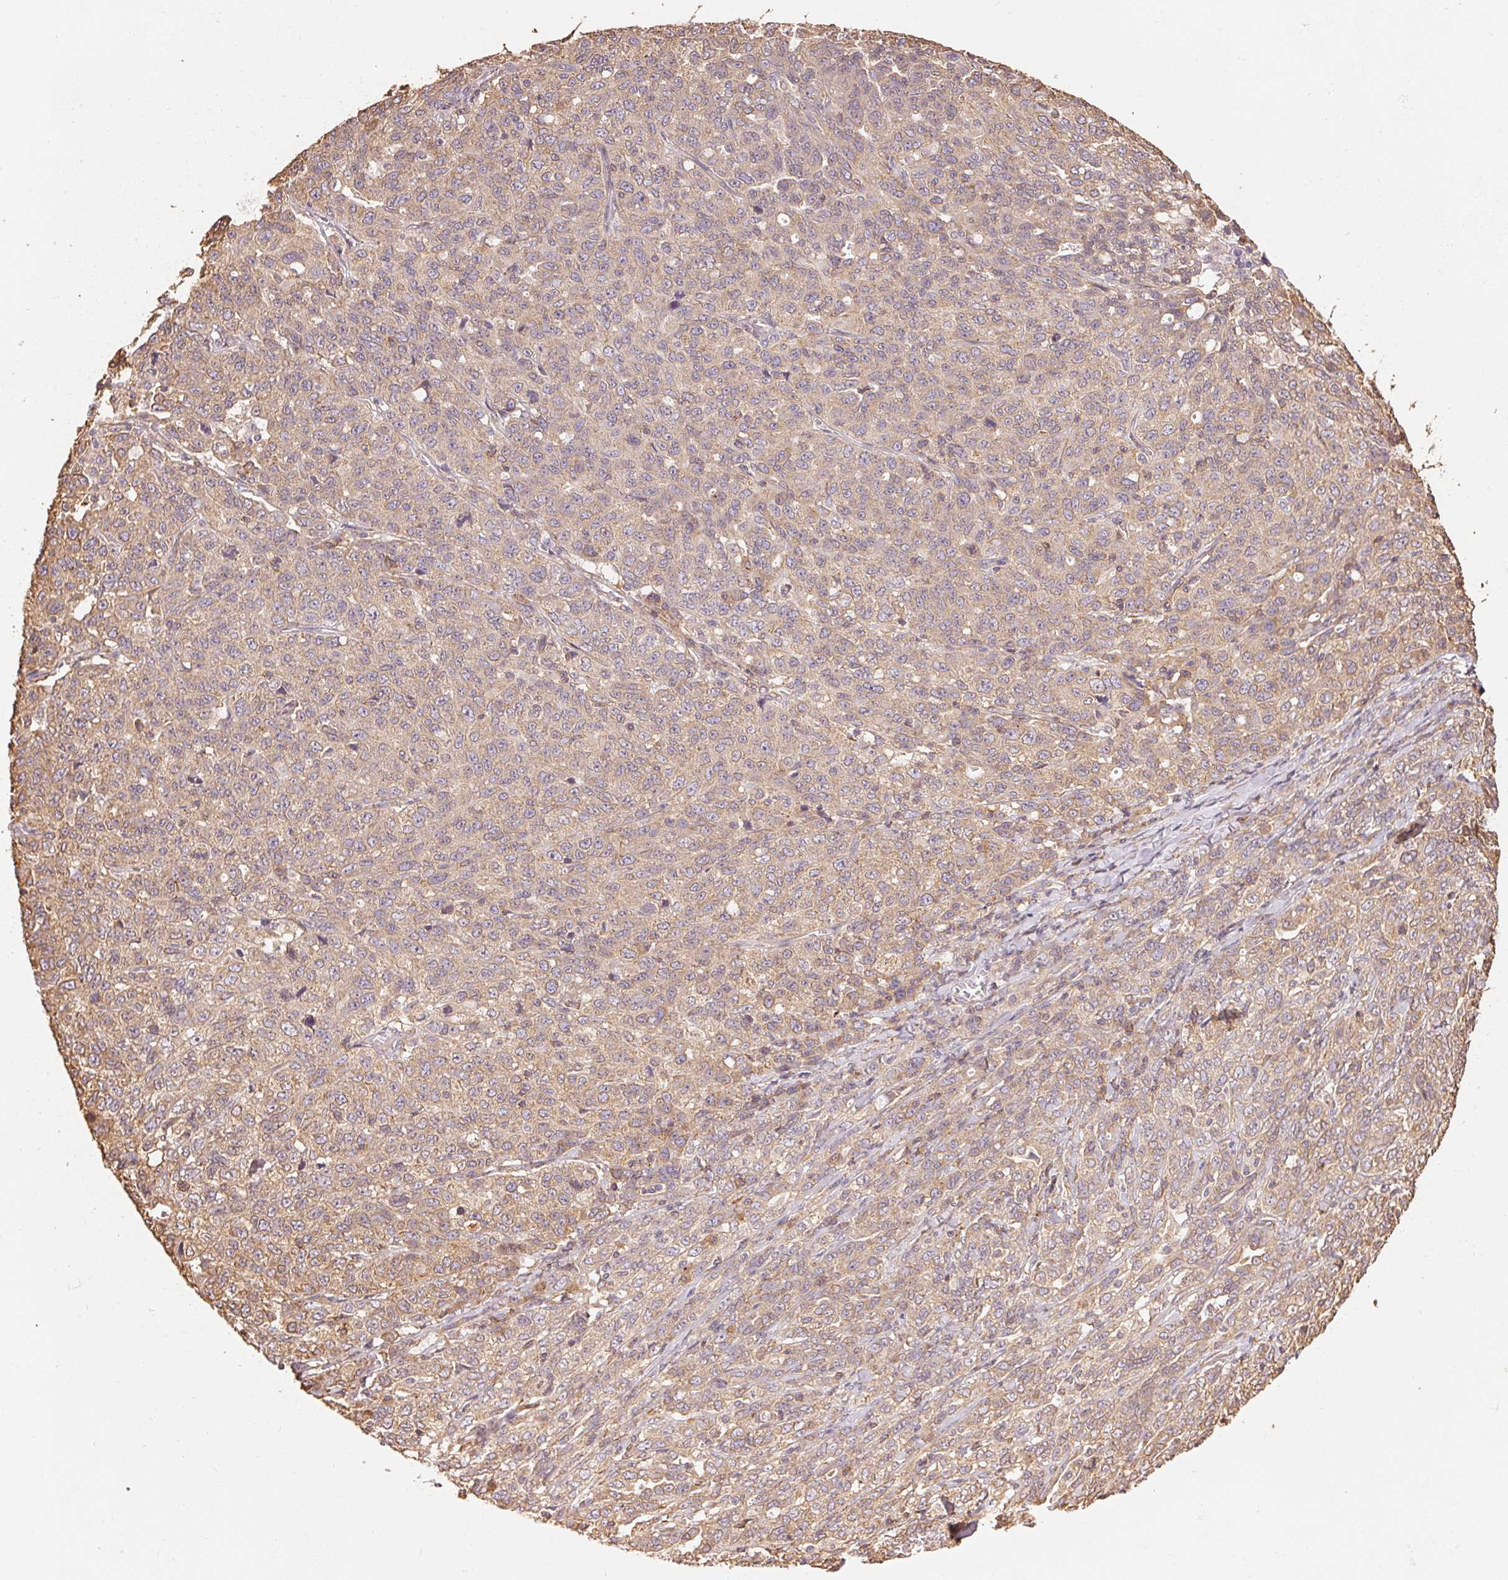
{"staining": {"intensity": "weak", "quantity": ">75%", "location": "cytoplasmic/membranous"}, "tissue": "ovarian cancer", "cell_type": "Tumor cells", "image_type": "cancer", "snomed": [{"axis": "morphology", "description": "Cystadenocarcinoma, serous, NOS"}, {"axis": "topography", "description": "Ovary"}], "caption": "Approximately >75% of tumor cells in human ovarian serous cystadenocarcinoma display weak cytoplasmic/membranous protein positivity as visualized by brown immunohistochemical staining.", "gene": "C6orf163", "patient": {"sex": "female", "age": 71}}